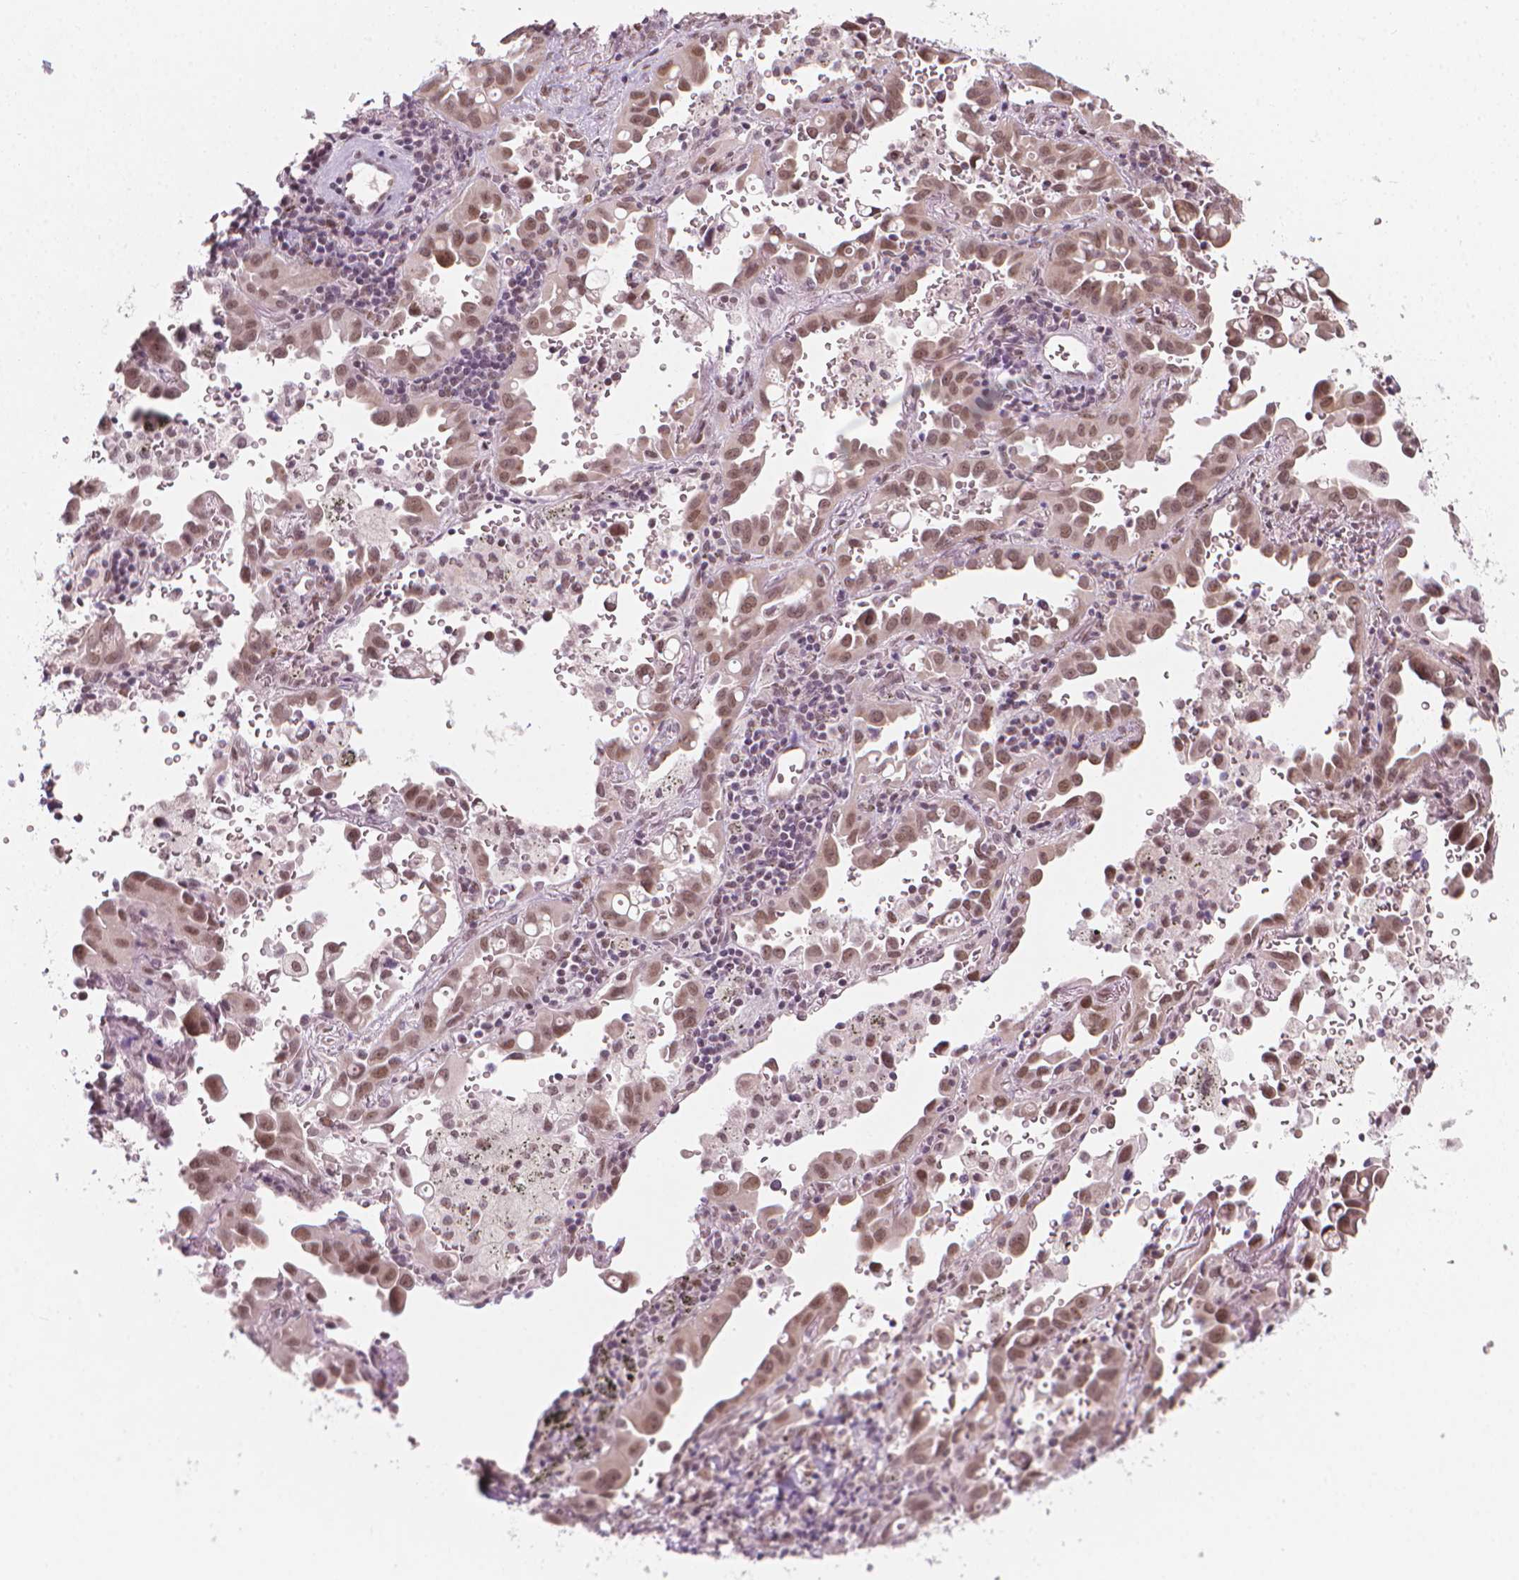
{"staining": {"intensity": "moderate", "quantity": ">75%", "location": "nuclear"}, "tissue": "lung cancer", "cell_type": "Tumor cells", "image_type": "cancer", "snomed": [{"axis": "morphology", "description": "Adenocarcinoma, NOS"}, {"axis": "topography", "description": "Lung"}], "caption": "Lung adenocarcinoma stained with DAB immunohistochemistry (IHC) exhibits medium levels of moderate nuclear expression in approximately >75% of tumor cells. The staining was performed using DAB (3,3'-diaminobenzidine), with brown indicating positive protein expression. Nuclei are stained blue with hematoxylin.", "gene": "CDKN1C", "patient": {"sex": "male", "age": 68}}